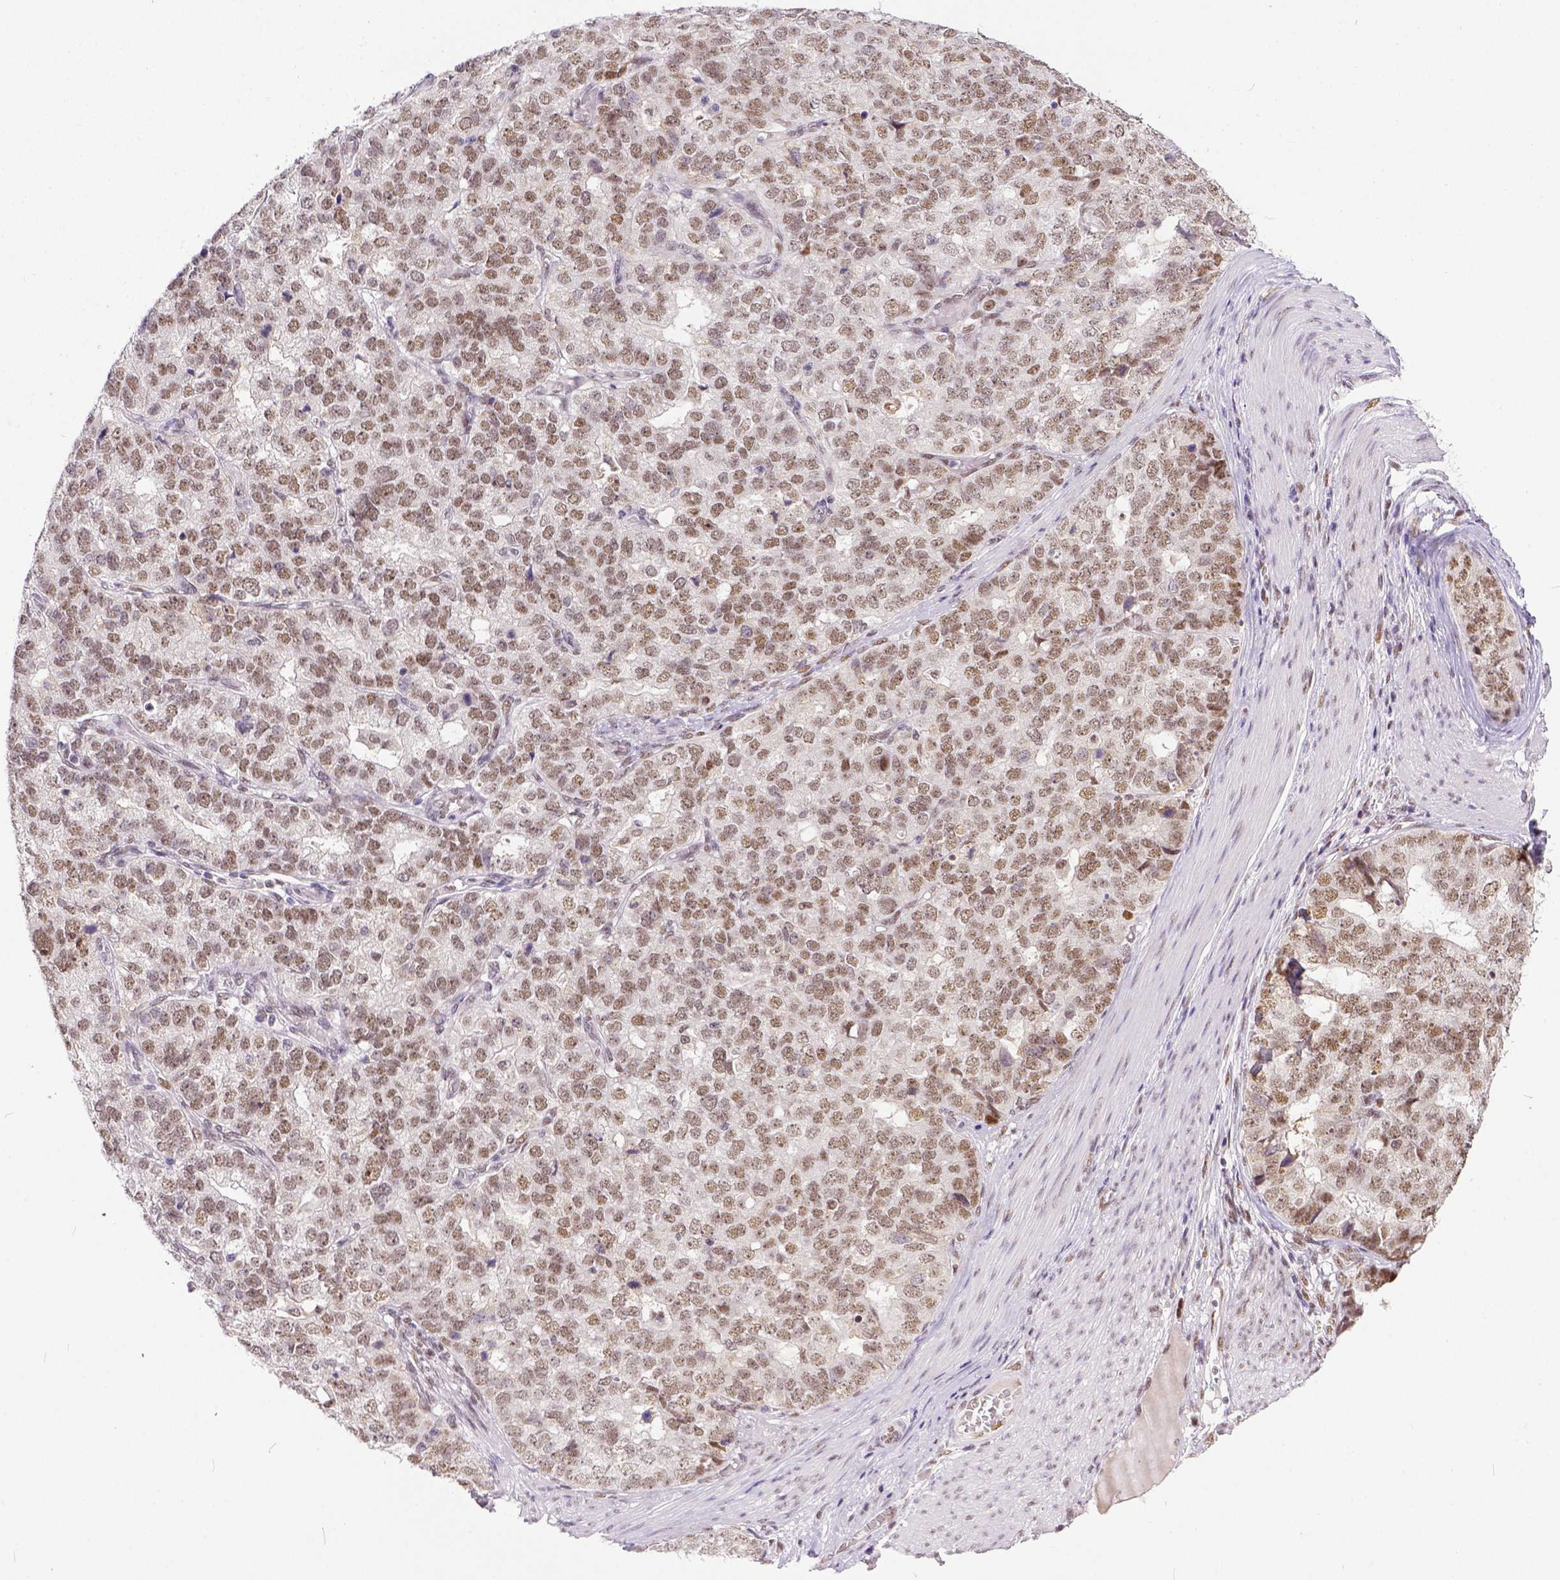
{"staining": {"intensity": "moderate", "quantity": ">75%", "location": "nuclear"}, "tissue": "stomach cancer", "cell_type": "Tumor cells", "image_type": "cancer", "snomed": [{"axis": "morphology", "description": "Adenocarcinoma, NOS"}, {"axis": "topography", "description": "Stomach"}], "caption": "Stomach cancer stained with a protein marker demonstrates moderate staining in tumor cells.", "gene": "ERCC1", "patient": {"sex": "male", "age": 69}}